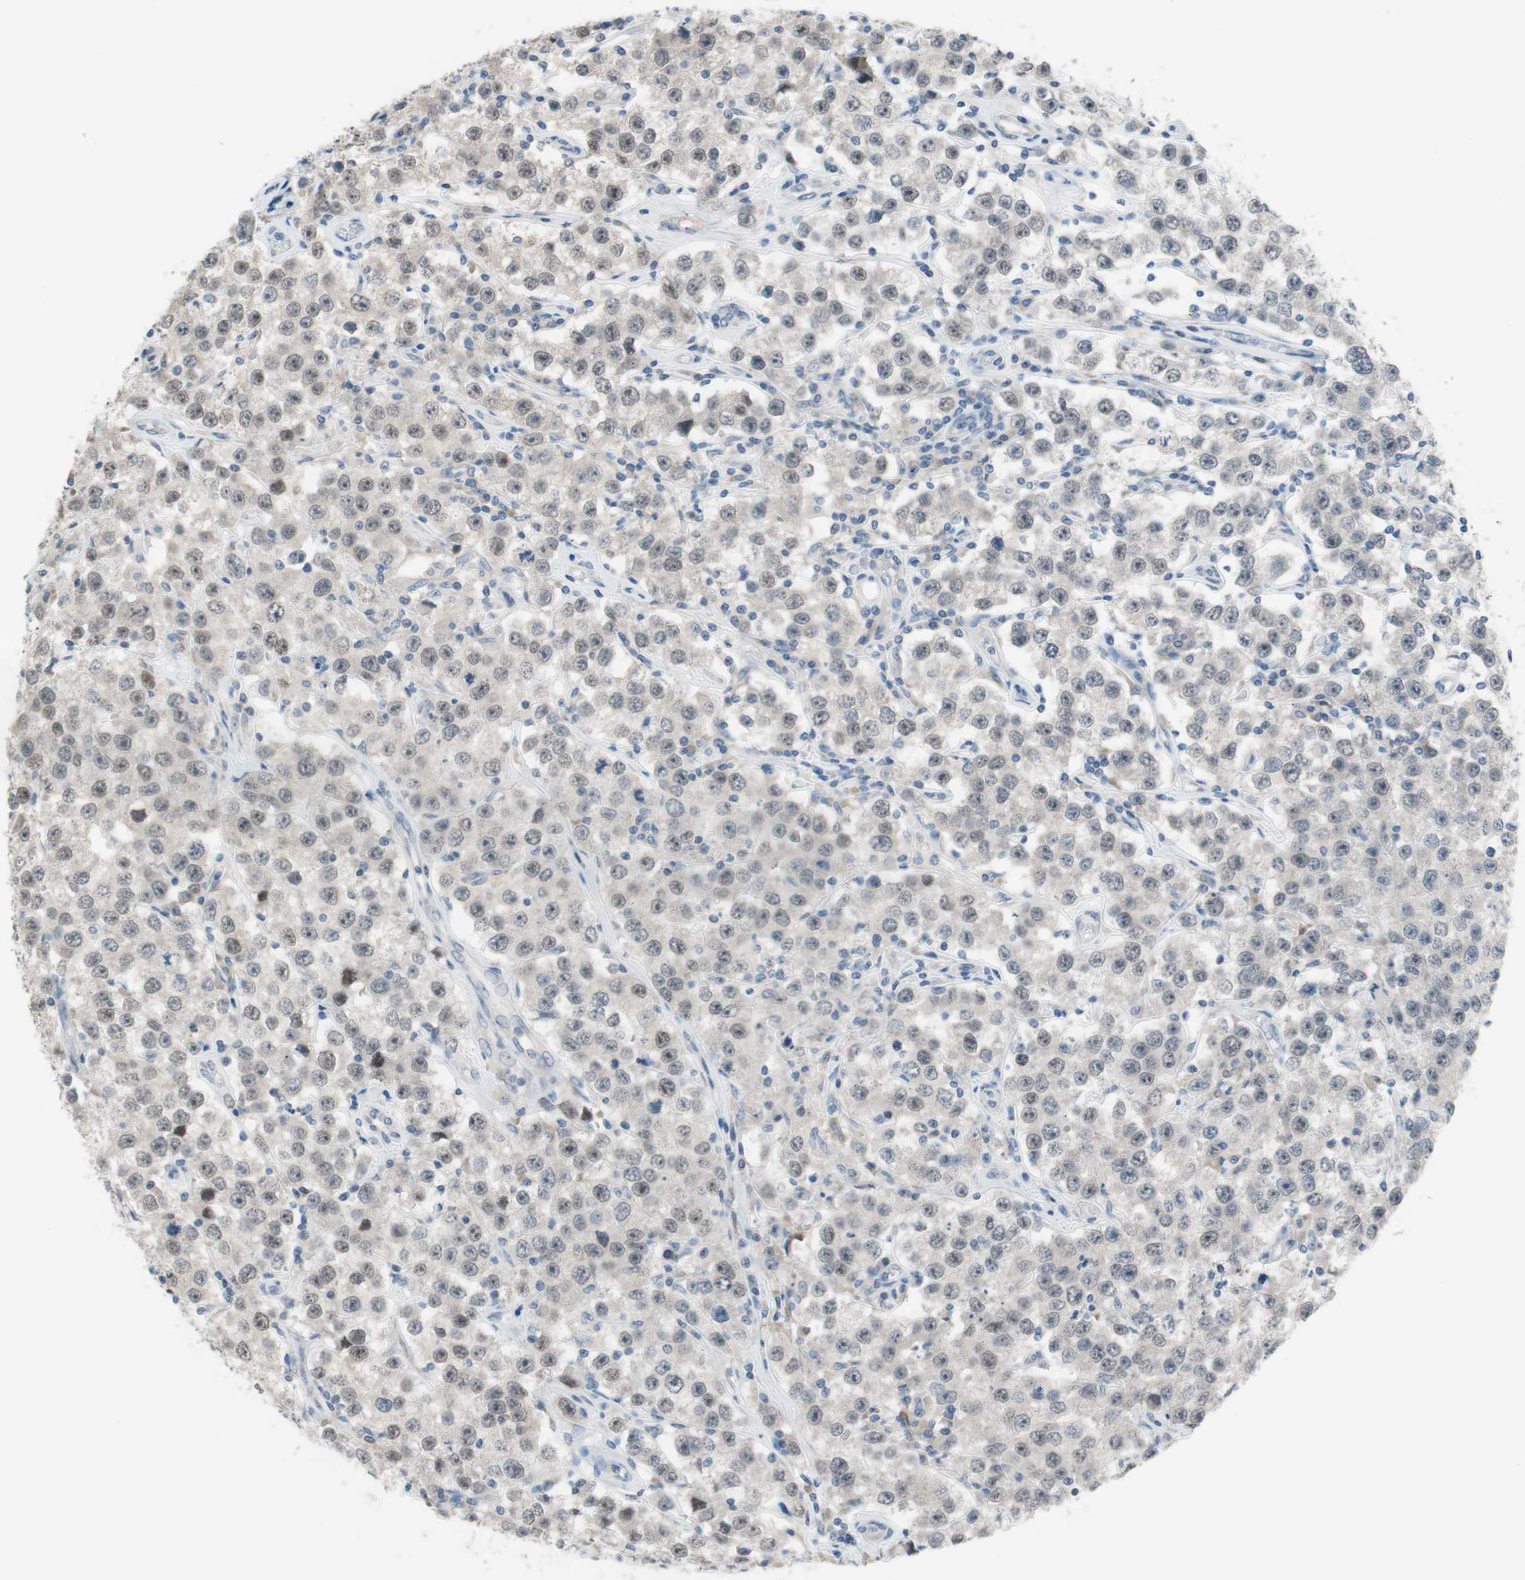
{"staining": {"intensity": "weak", "quantity": "<25%", "location": "nuclear"}, "tissue": "testis cancer", "cell_type": "Tumor cells", "image_type": "cancer", "snomed": [{"axis": "morphology", "description": "Seminoma, NOS"}, {"axis": "topography", "description": "Testis"}], "caption": "Tumor cells show no significant staining in testis cancer.", "gene": "GRHL1", "patient": {"sex": "male", "age": 52}}